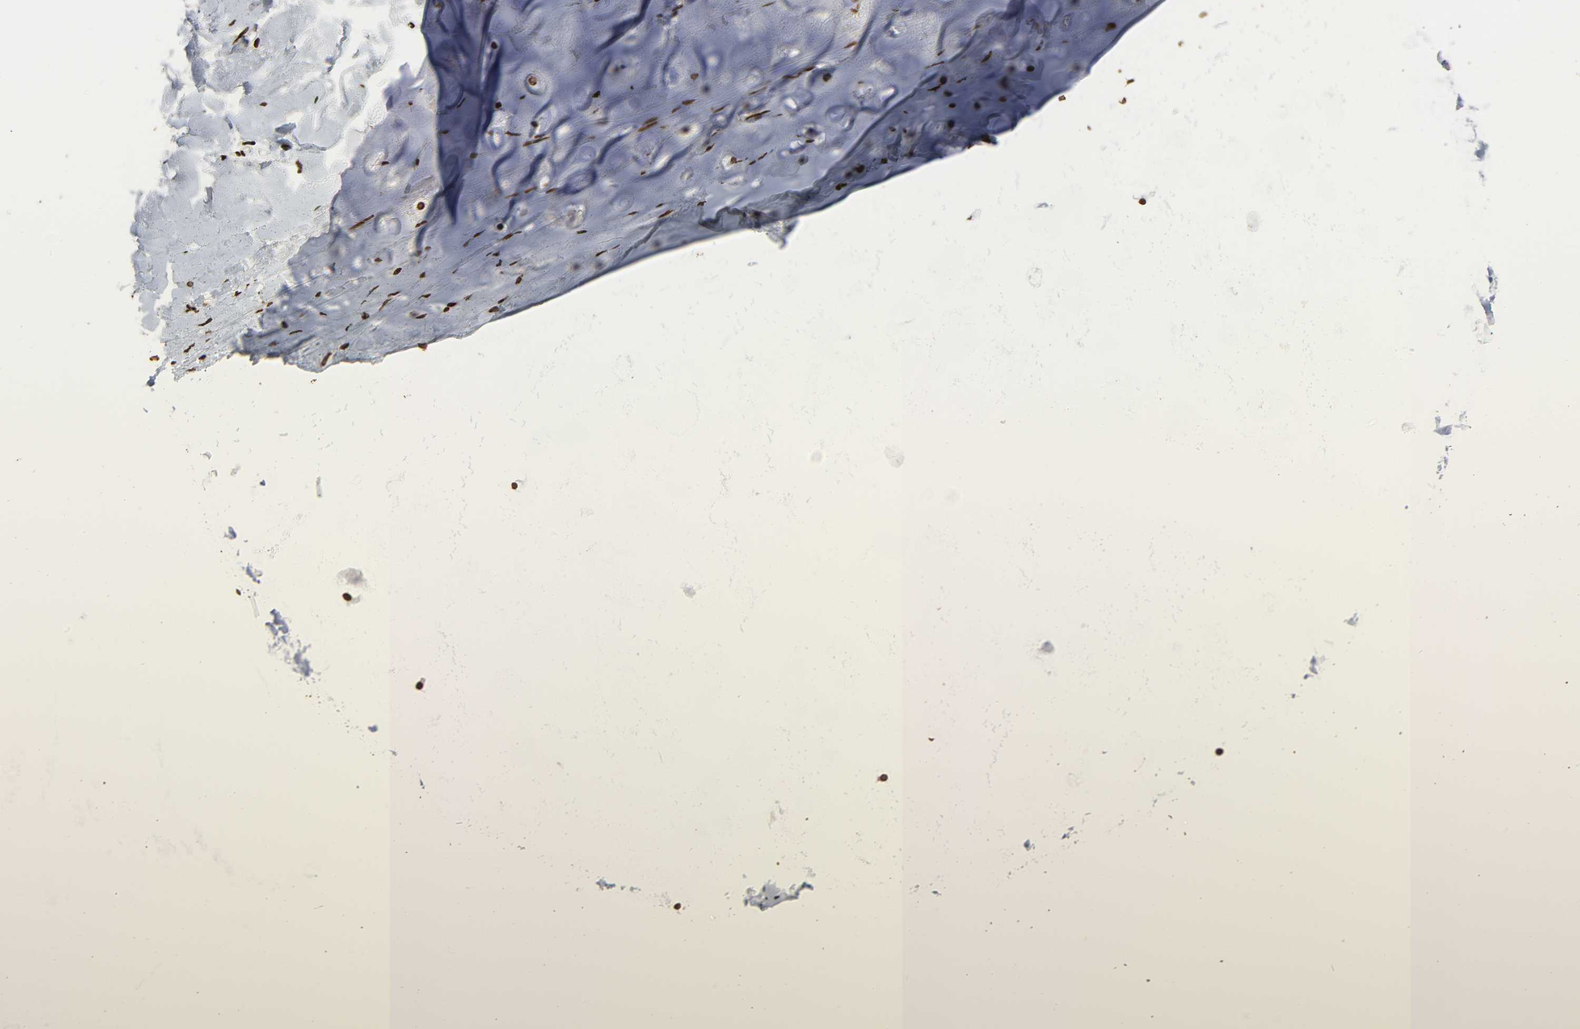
{"staining": {"intensity": "strong", "quantity": ">75%", "location": "nuclear"}, "tissue": "adipose tissue", "cell_type": "Adipocytes", "image_type": "normal", "snomed": [{"axis": "morphology", "description": "Normal tissue, NOS"}, {"axis": "topography", "description": "Cartilage tissue"}, {"axis": "topography", "description": "Bronchus"}], "caption": "Strong nuclear expression is seen in about >75% of adipocytes in normal adipose tissue.", "gene": "RXRA", "patient": {"sex": "female", "age": 73}}